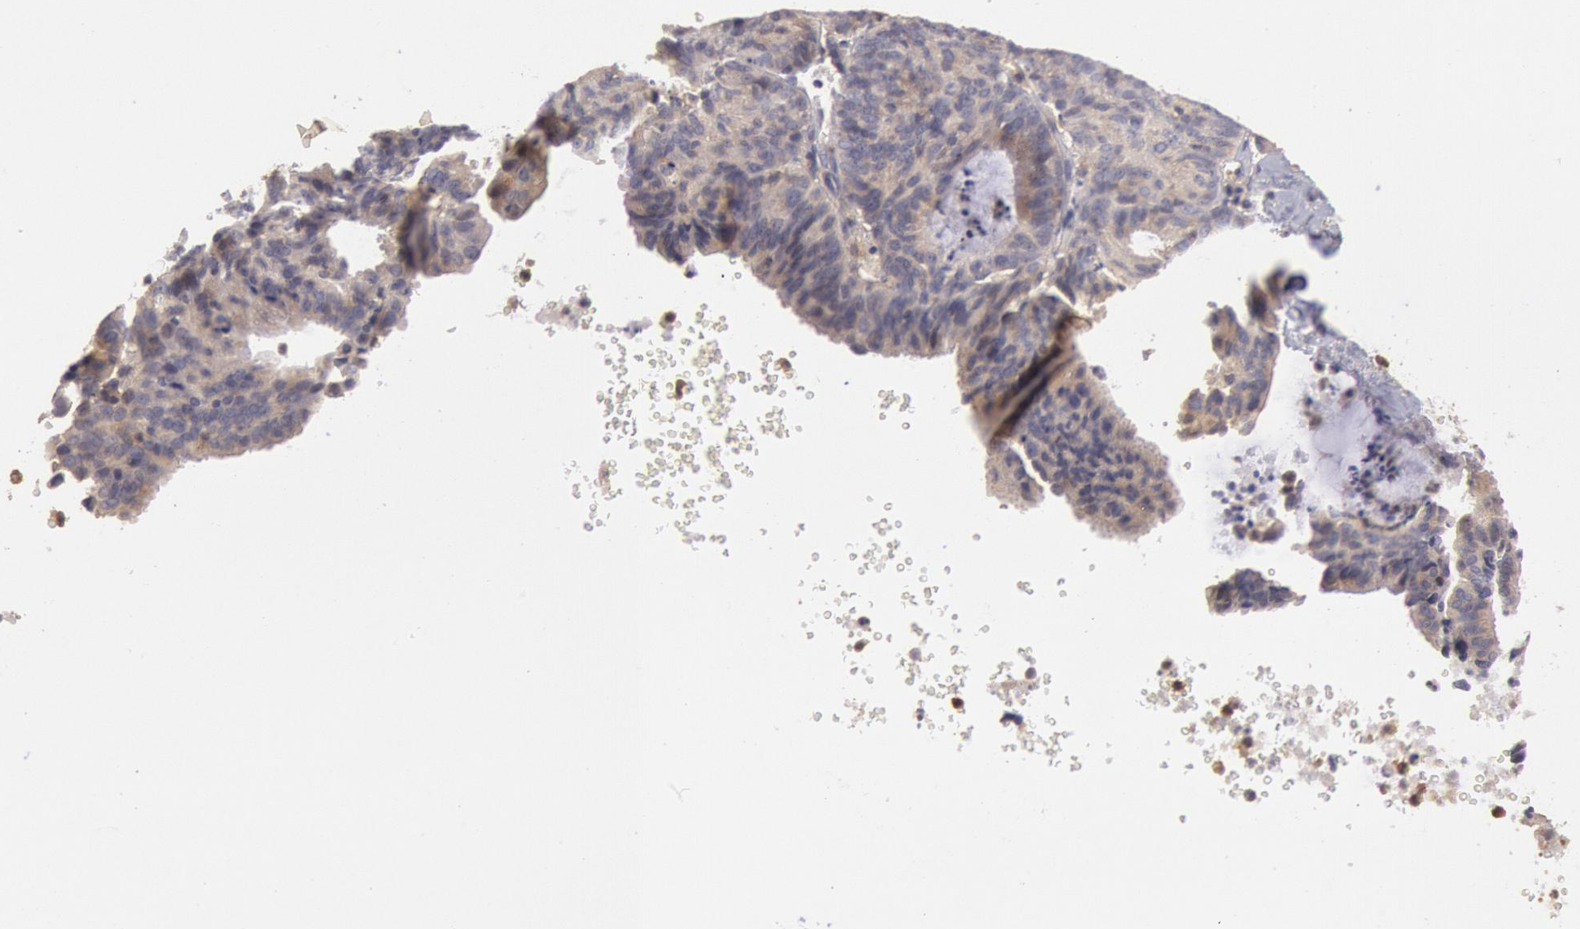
{"staining": {"intensity": "weak", "quantity": ">75%", "location": "cytoplasmic/membranous"}, "tissue": "ovarian cancer", "cell_type": "Tumor cells", "image_type": "cancer", "snomed": [{"axis": "morphology", "description": "Carcinoma, endometroid"}, {"axis": "topography", "description": "Ovary"}], "caption": "Immunohistochemical staining of human ovarian cancer reveals low levels of weak cytoplasmic/membranous positivity in approximately >75% of tumor cells.", "gene": "PIK3R1", "patient": {"sex": "female", "age": 52}}